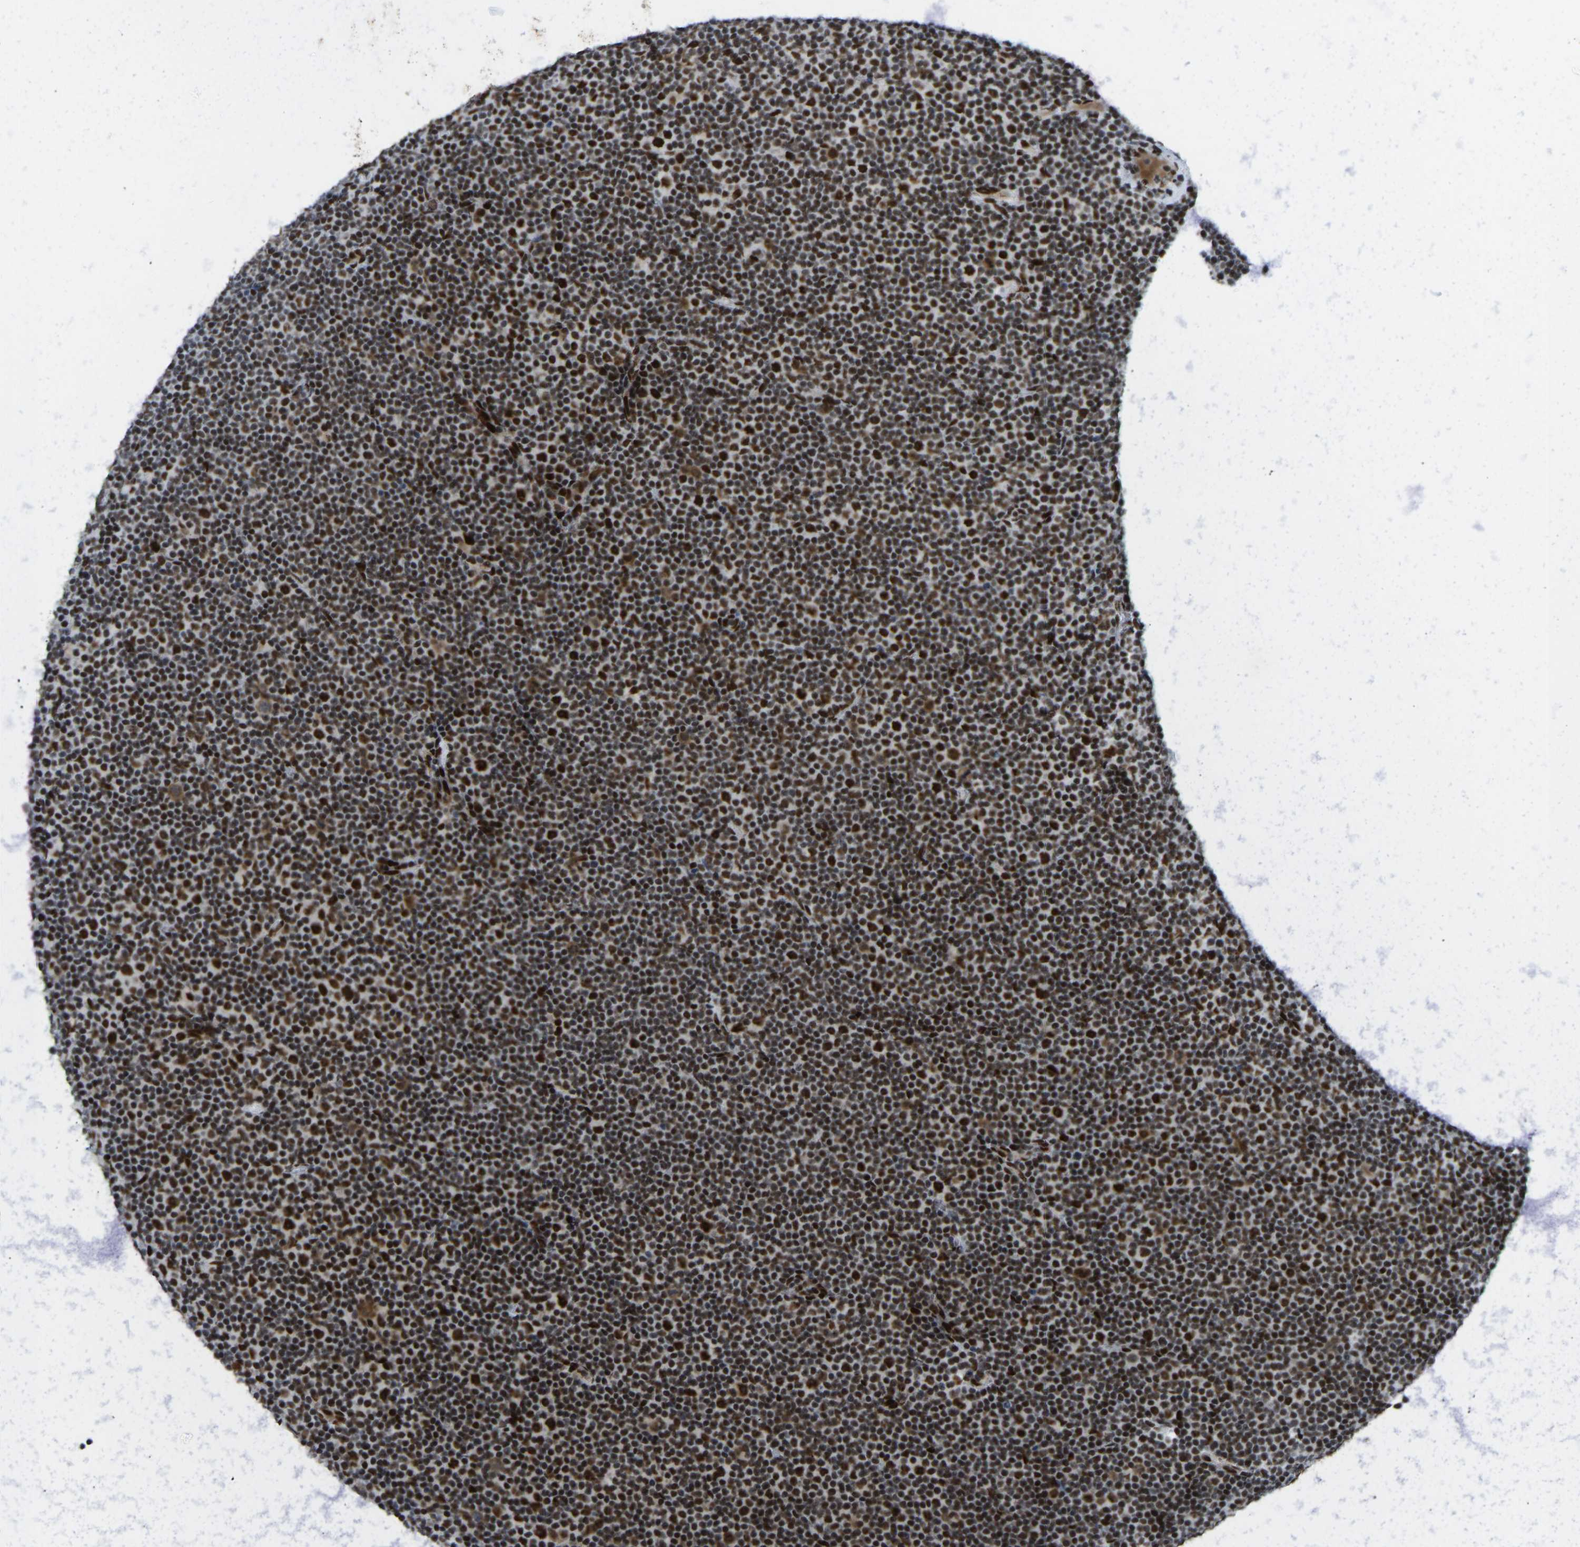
{"staining": {"intensity": "strong", "quantity": ">75%", "location": "cytoplasmic/membranous,nuclear"}, "tissue": "lymphoma", "cell_type": "Tumor cells", "image_type": "cancer", "snomed": [{"axis": "morphology", "description": "Malignant lymphoma, non-Hodgkin's type, Low grade"}, {"axis": "topography", "description": "Lymph node"}], "caption": "Malignant lymphoma, non-Hodgkin's type (low-grade) stained for a protein (brown) shows strong cytoplasmic/membranous and nuclear positive positivity in approximately >75% of tumor cells.", "gene": "FOXK1", "patient": {"sex": "female", "age": 67}}